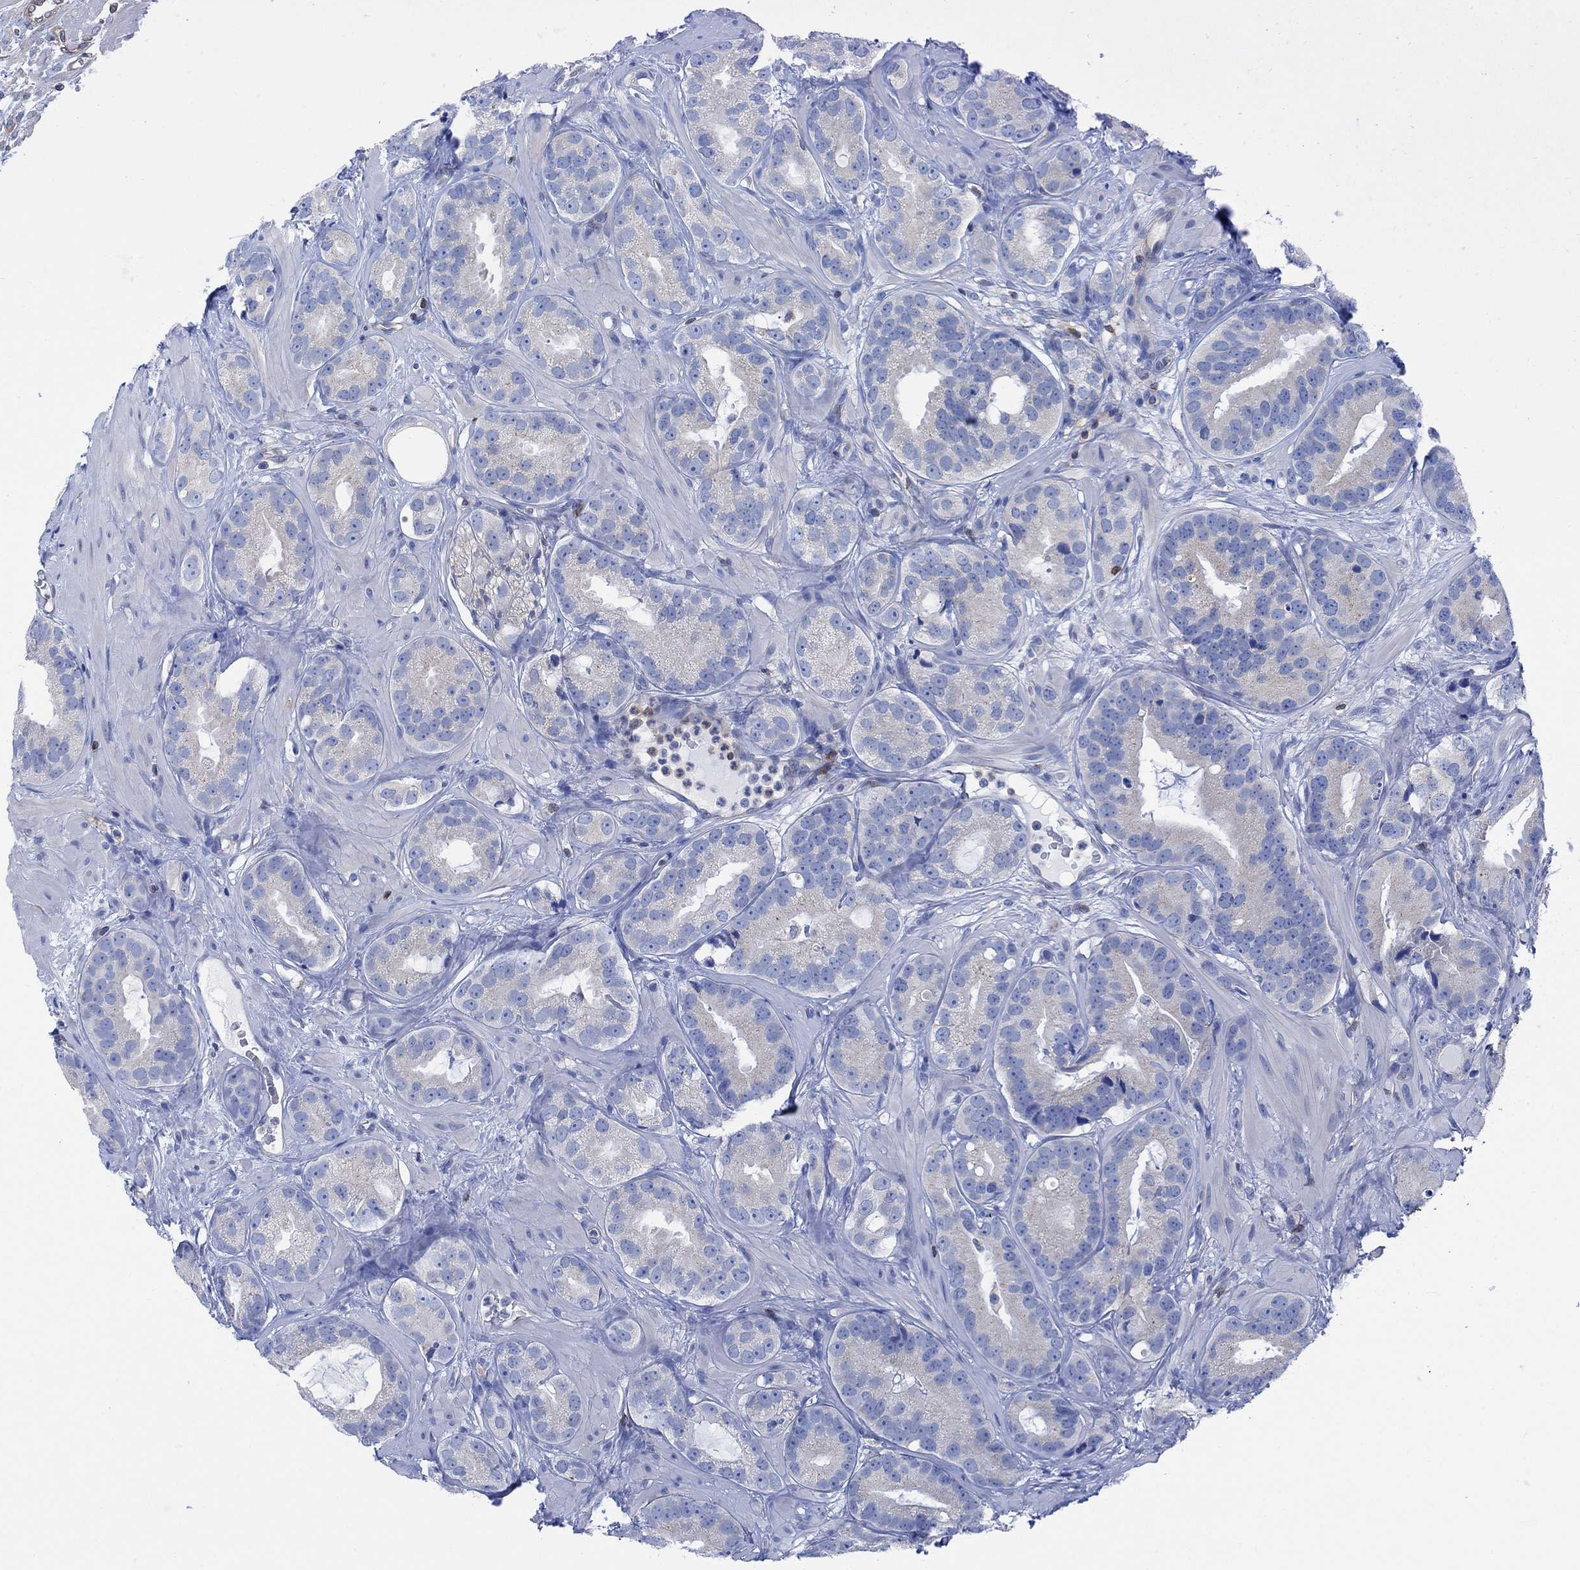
{"staining": {"intensity": "weak", "quantity": "<25%", "location": "cytoplasmic/membranous"}, "tissue": "prostate cancer", "cell_type": "Tumor cells", "image_type": "cancer", "snomed": [{"axis": "morphology", "description": "Adenocarcinoma, NOS"}, {"axis": "topography", "description": "Prostate"}], "caption": "The image reveals no staining of tumor cells in prostate adenocarcinoma. The staining is performed using DAB brown chromogen with nuclei counter-stained in using hematoxylin.", "gene": "GBP5", "patient": {"sex": "male", "age": 69}}